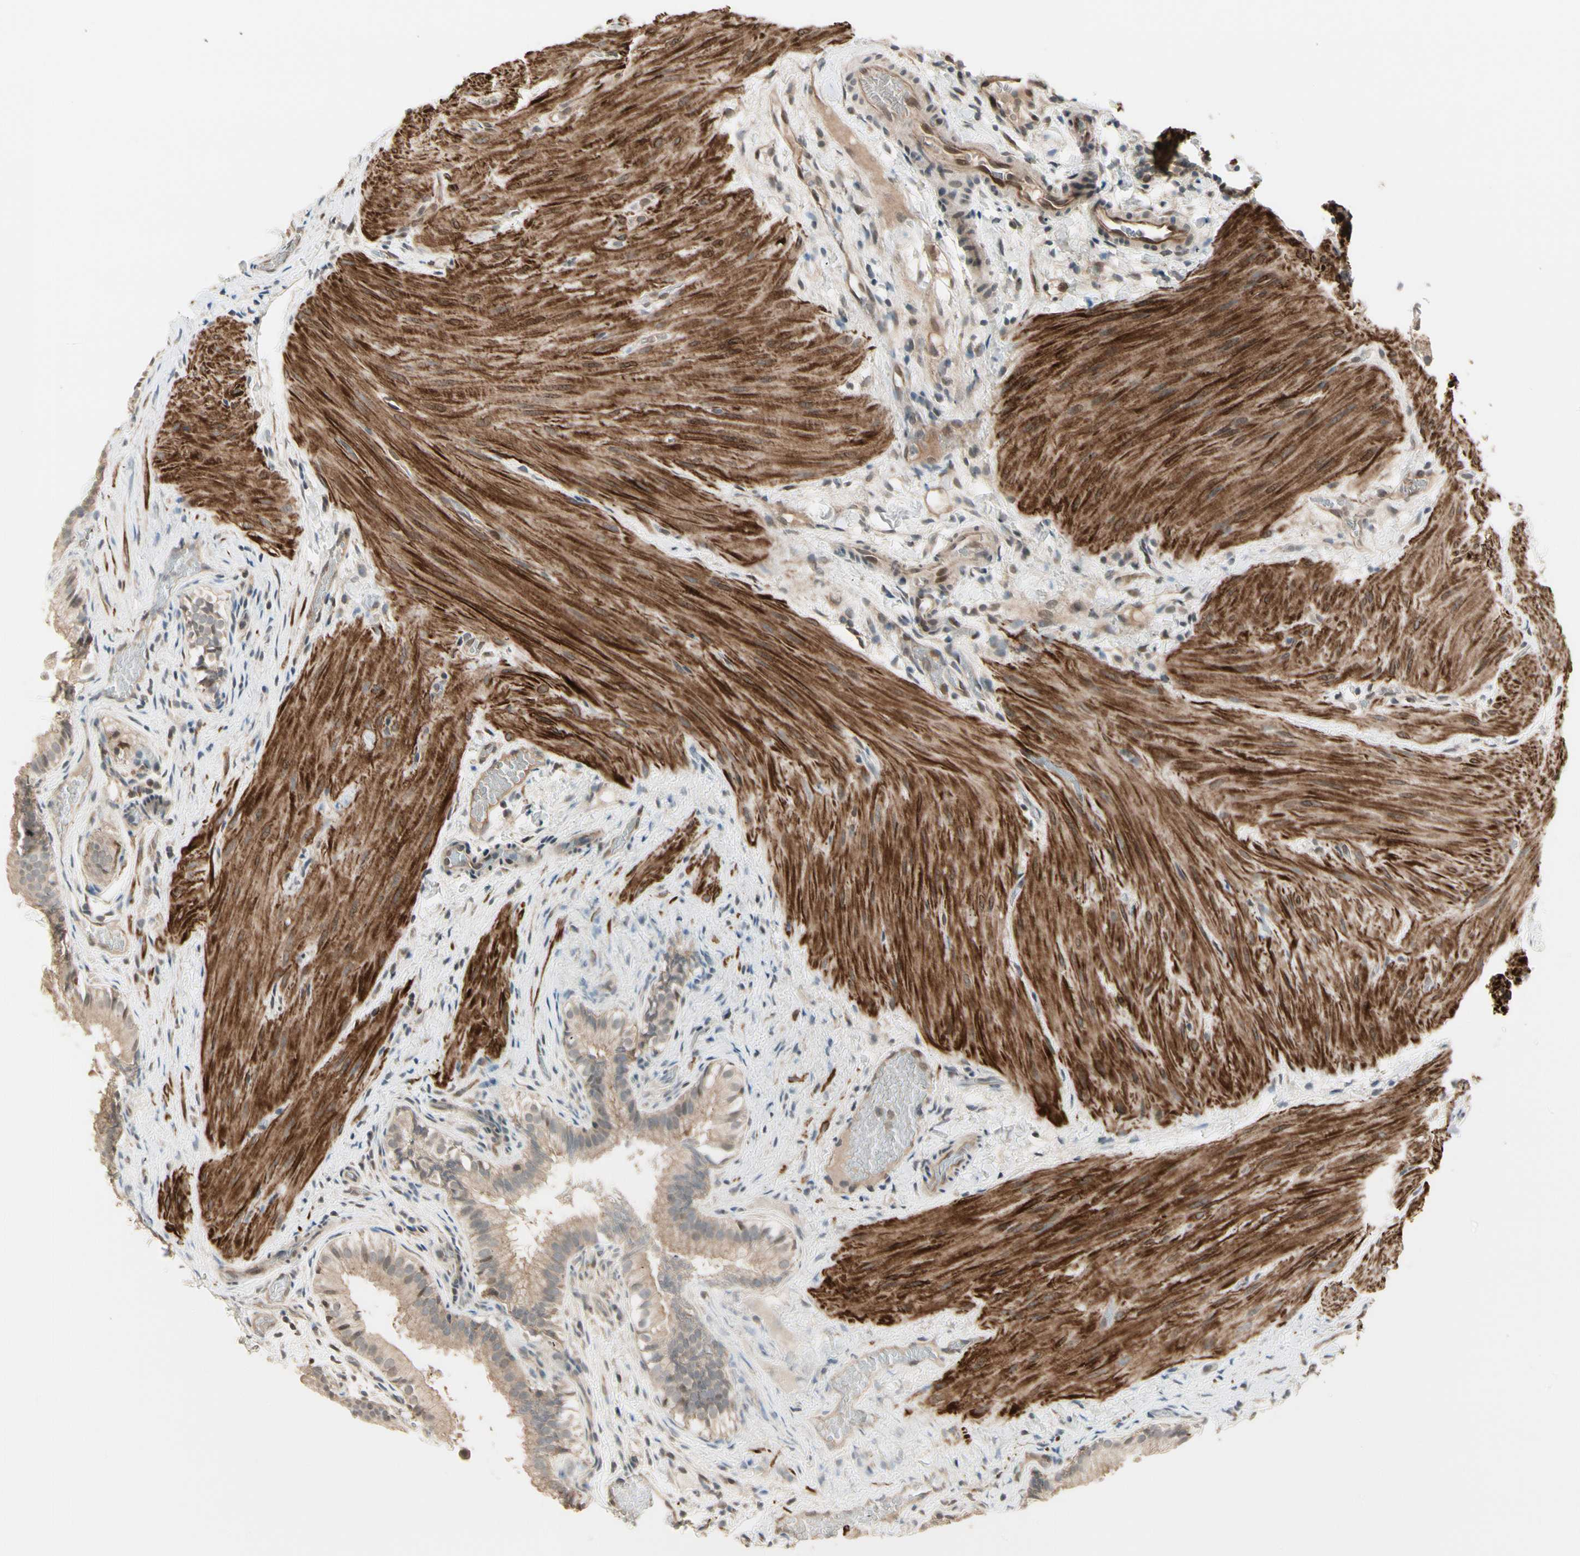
{"staining": {"intensity": "weak", "quantity": ">75%", "location": "cytoplasmic/membranous,nuclear"}, "tissue": "gallbladder", "cell_type": "Glandular cells", "image_type": "normal", "snomed": [{"axis": "morphology", "description": "Normal tissue, NOS"}, {"axis": "topography", "description": "Gallbladder"}], "caption": "Normal gallbladder was stained to show a protein in brown. There is low levels of weak cytoplasmic/membranous,nuclear expression in about >75% of glandular cells. The protein of interest is shown in brown color, while the nuclei are stained blue.", "gene": "SVBP", "patient": {"sex": "female", "age": 26}}